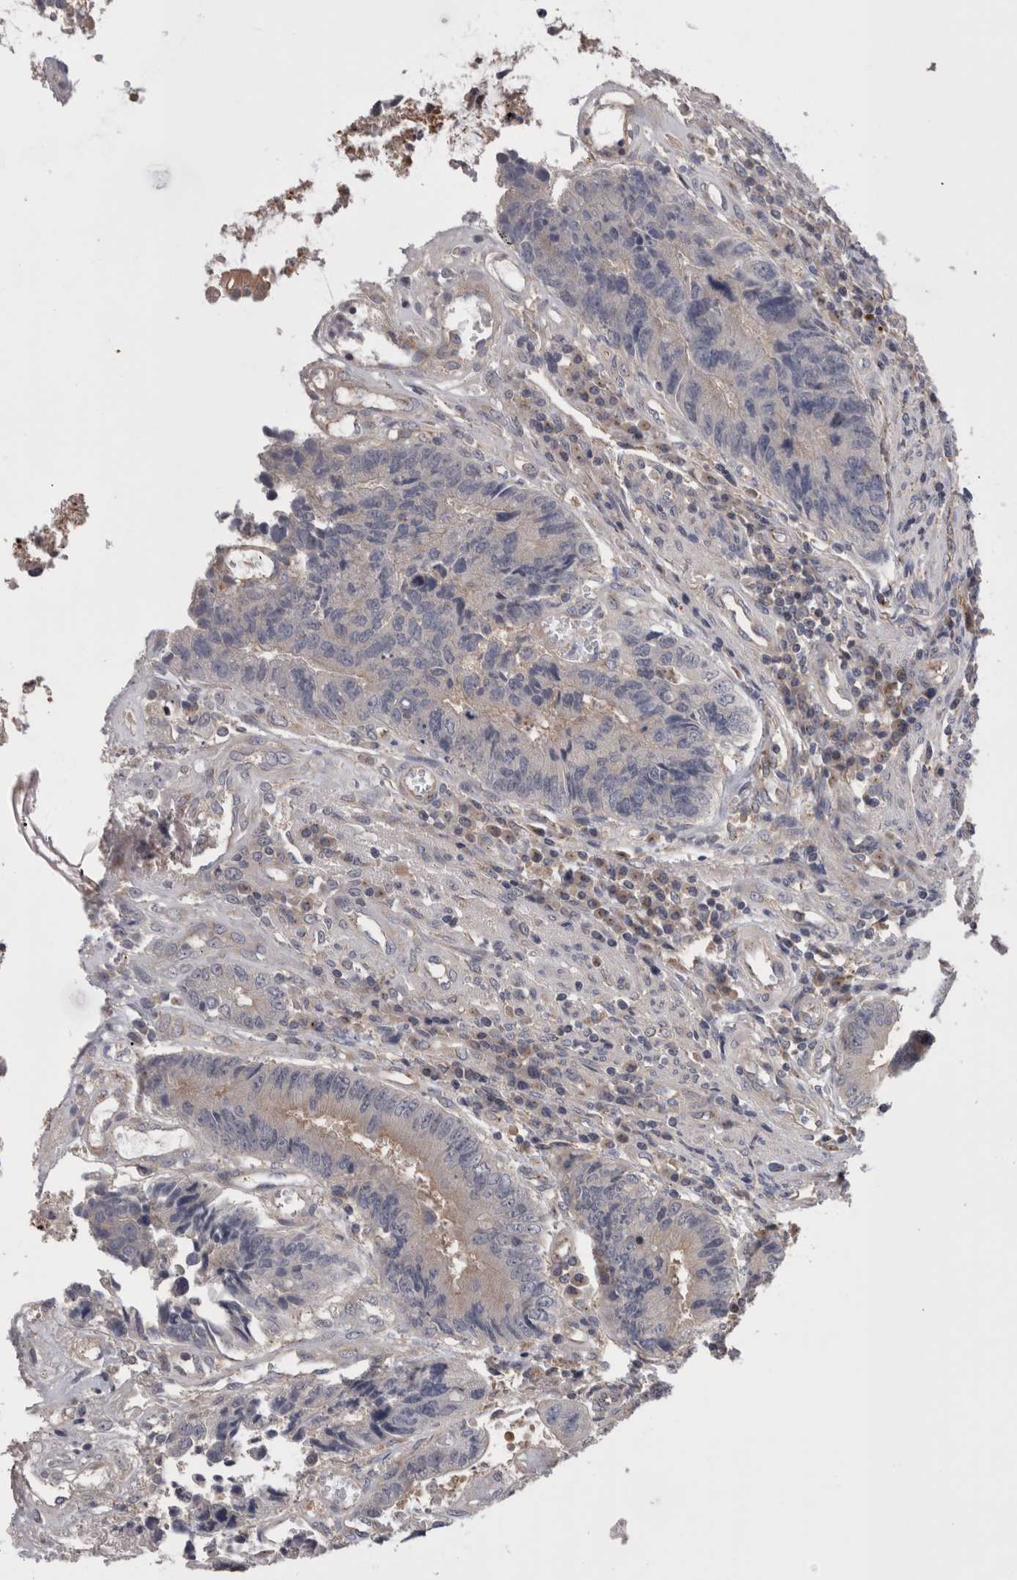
{"staining": {"intensity": "negative", "quantity": "none", "location": "none"}, "tissue": "colorectal cancer", "cell_type": "Tumor cells", "image_type": "cancer", "snomed": [{"axis": "morphology", "description": "Adenocarcinoma, NOS"}, {"axis": "topography", "description": "Rectum"}], "caption": "This is a image of immunohistochemistry staining of colorectal adenocarcinoma, which shows no expression in tumor cells.", "gene": "DCTN6", "patient": {"sex": "male", "age": 84}}